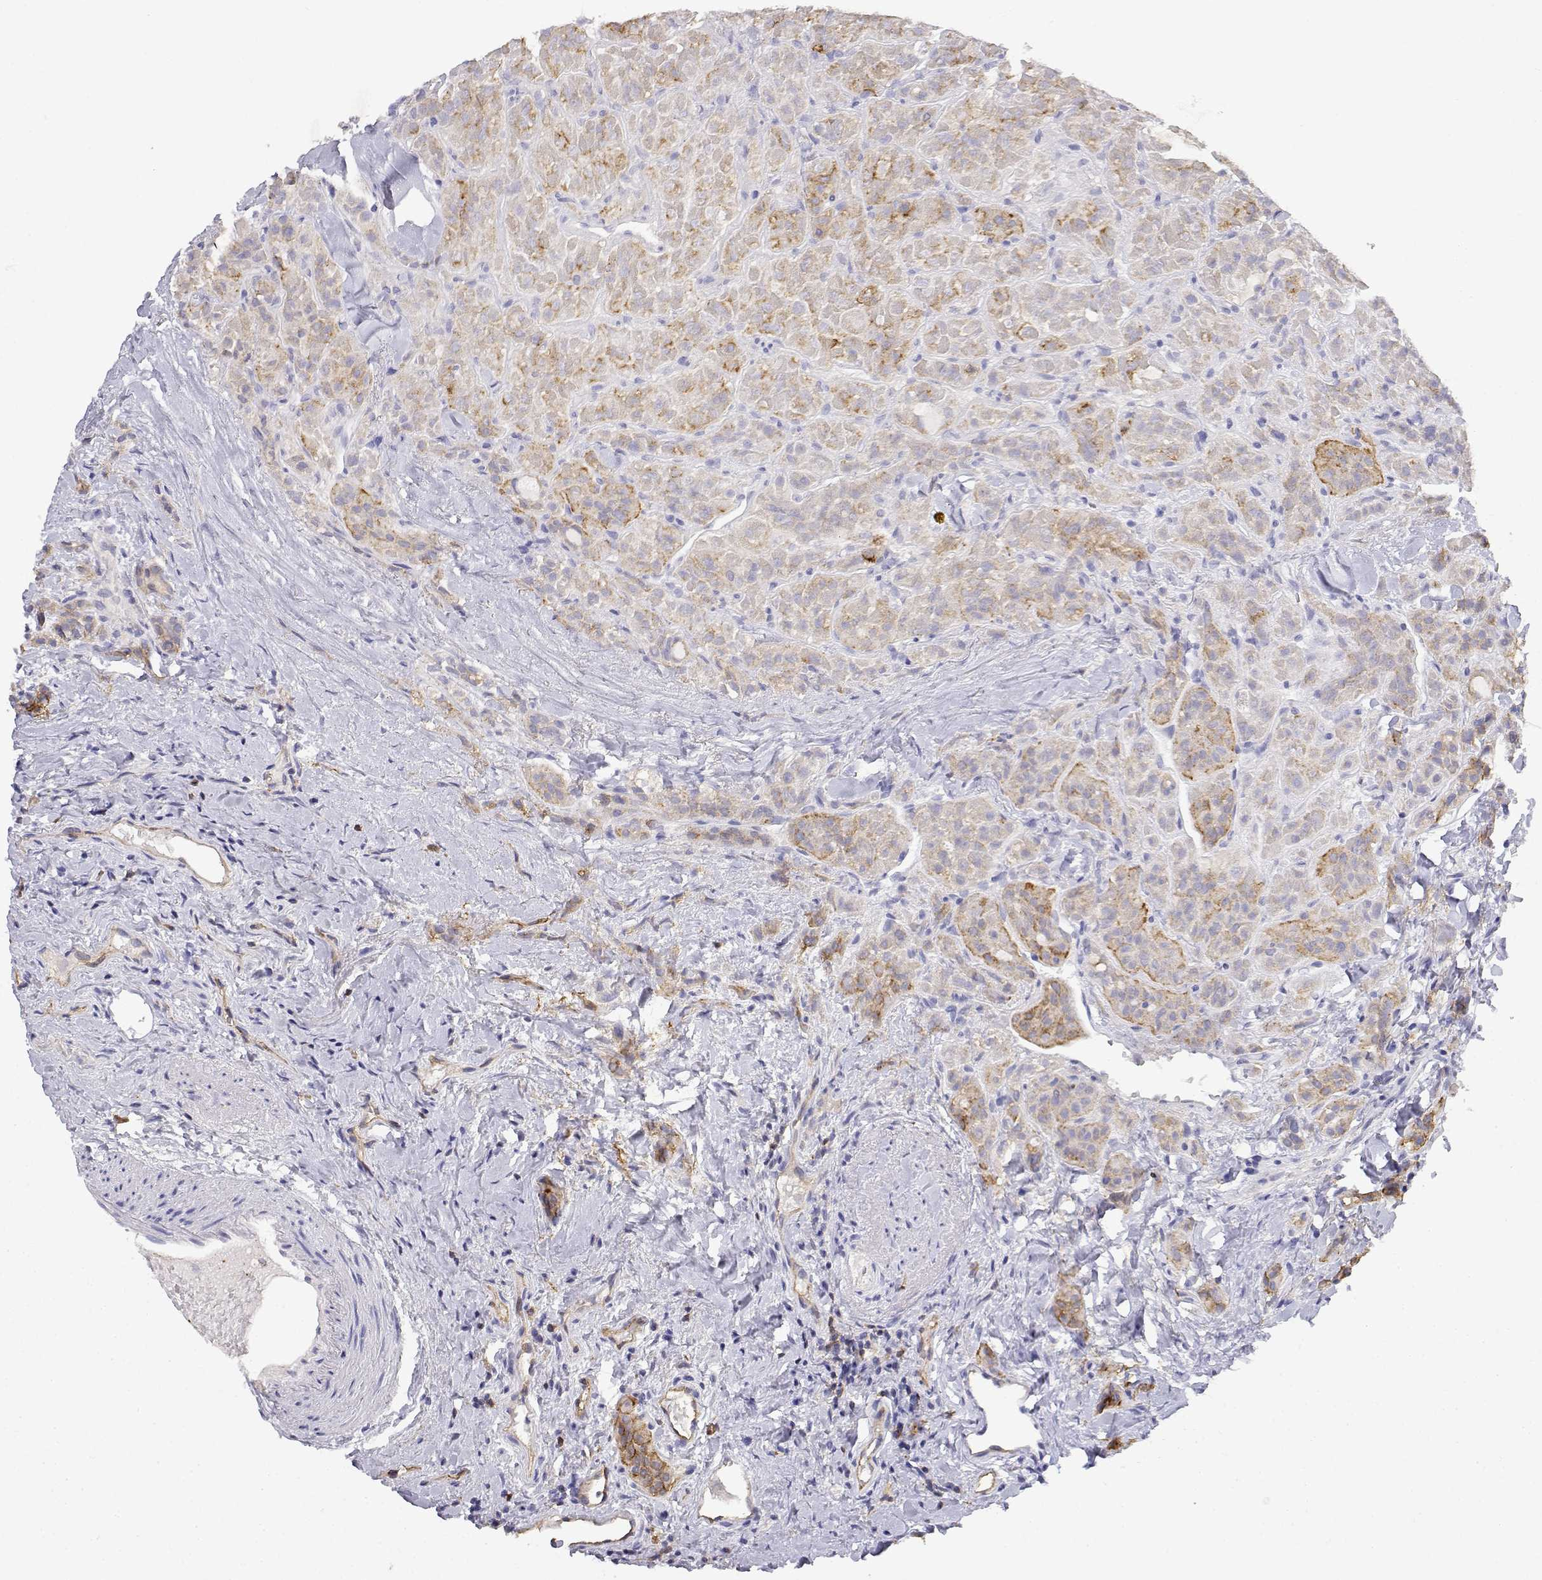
{"staining": {"intensity": "moderate", "quantity": "<25%", "location": "cytoplasmic/membranous"}, "tissue": "thyroid cancer", "cell_type": "Tumor cells", "image_type": "cancer", "snomed": [{"axis": "morphology", "description": "Papillary adenocarcinoma, NOS"}, {"axis": "topography", "description": "Thyroid gland"}], "caption": "Tumor cells show low levels of moderate cytoplasmic/membranous staining in about <25% of cells in human thyroid cancer.", "gene": "ADA", "patient": {"sex": "female", "age": 45}}